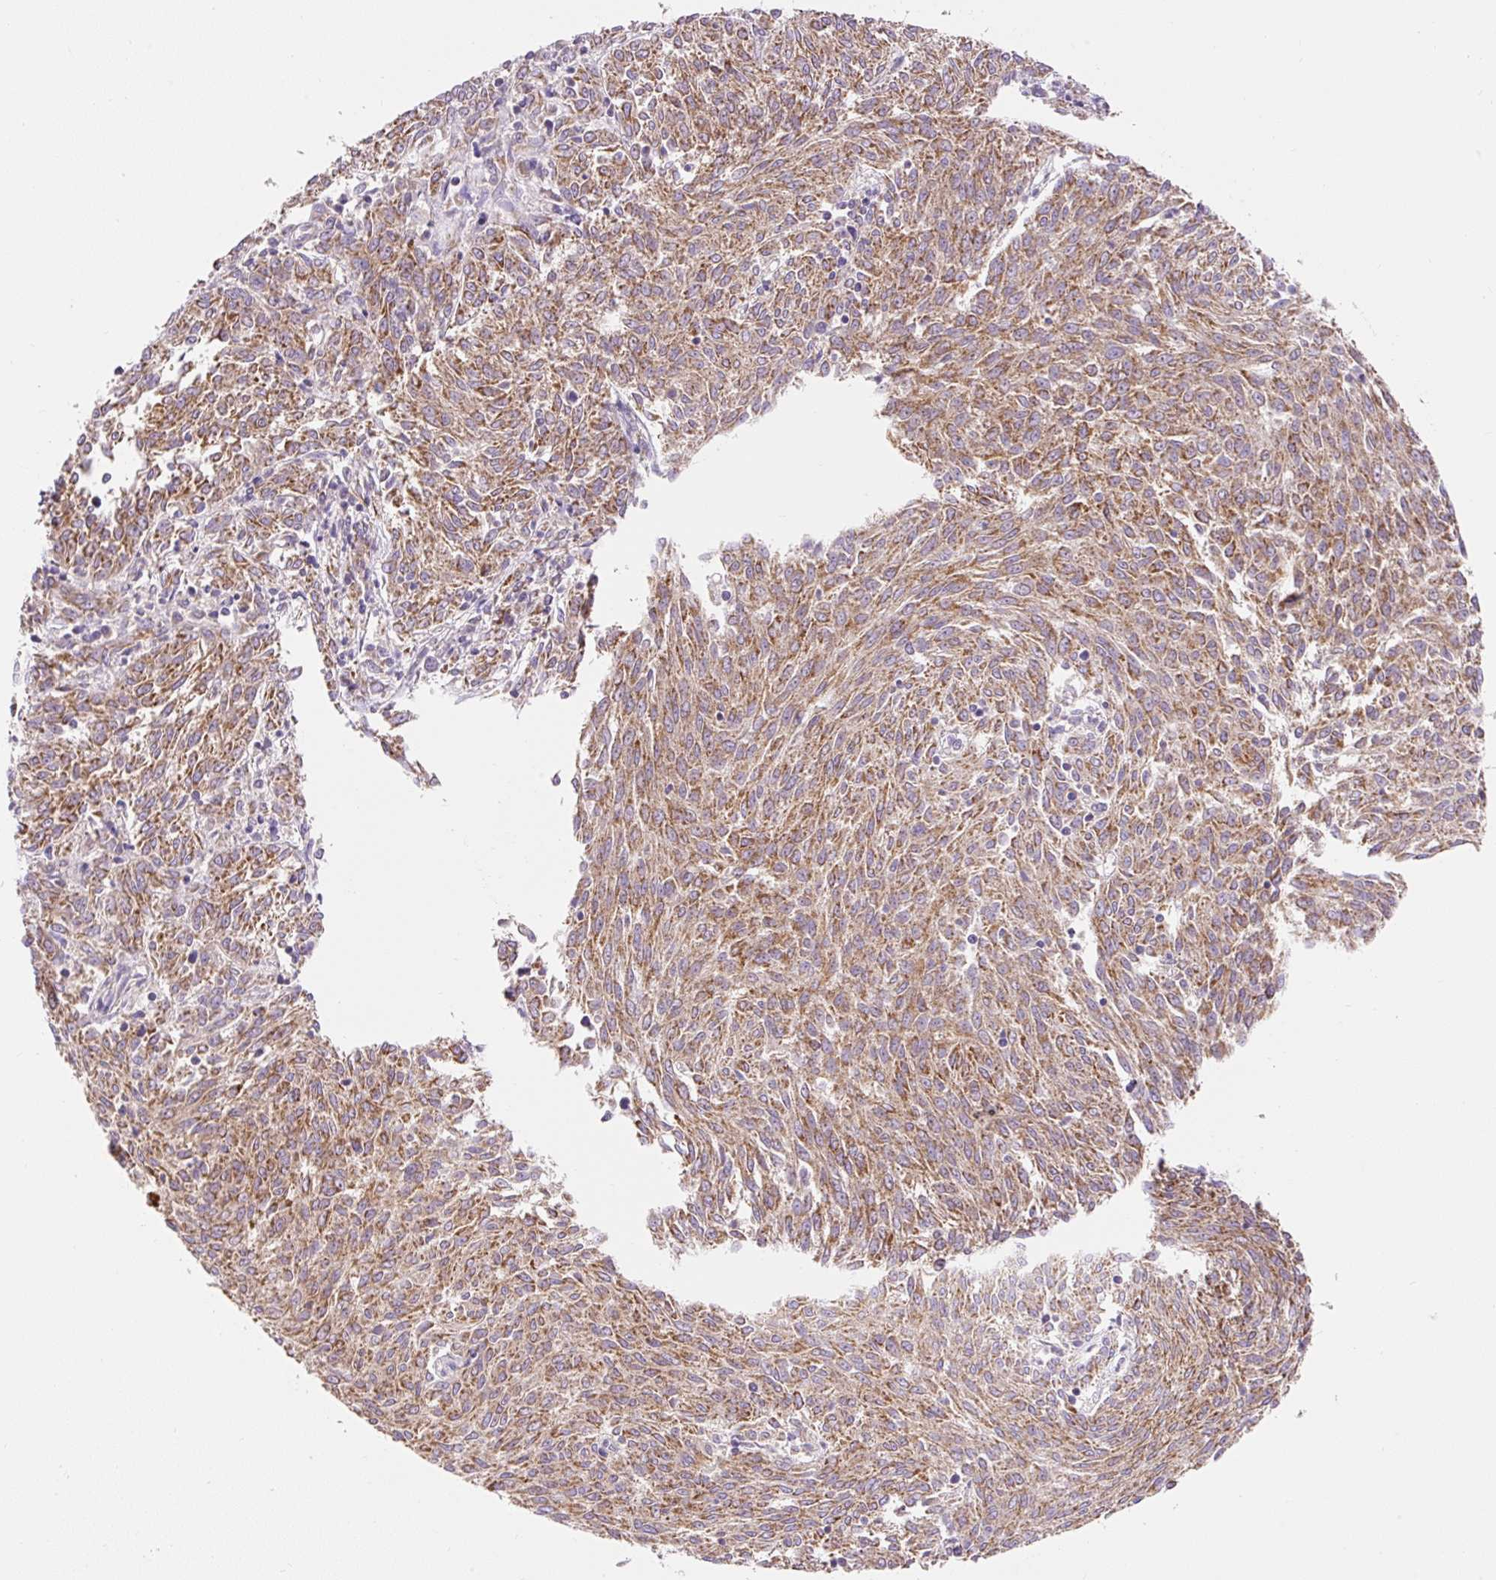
{"staining": {"intensity": "moderate", "quantity": ">75%", "location": "cytoplasmic/membranous"}, "tissue": "melanoma", "cell_type": "Tumor cells", "image_type": "cancer", "snomed": [{"axis": "morphology", "description": "Malignant melanoma, NOS"}, {"axis": "topography", "description": "Skin"}], "caption": "Melanoma stained with immunohistochemistry (IHC) exhibits moderate cytoplasmic/membranous staining in about >75% of tumor cells.", "gene": "PMAIP1", "patient": {"sex": "female", "age": 72}}